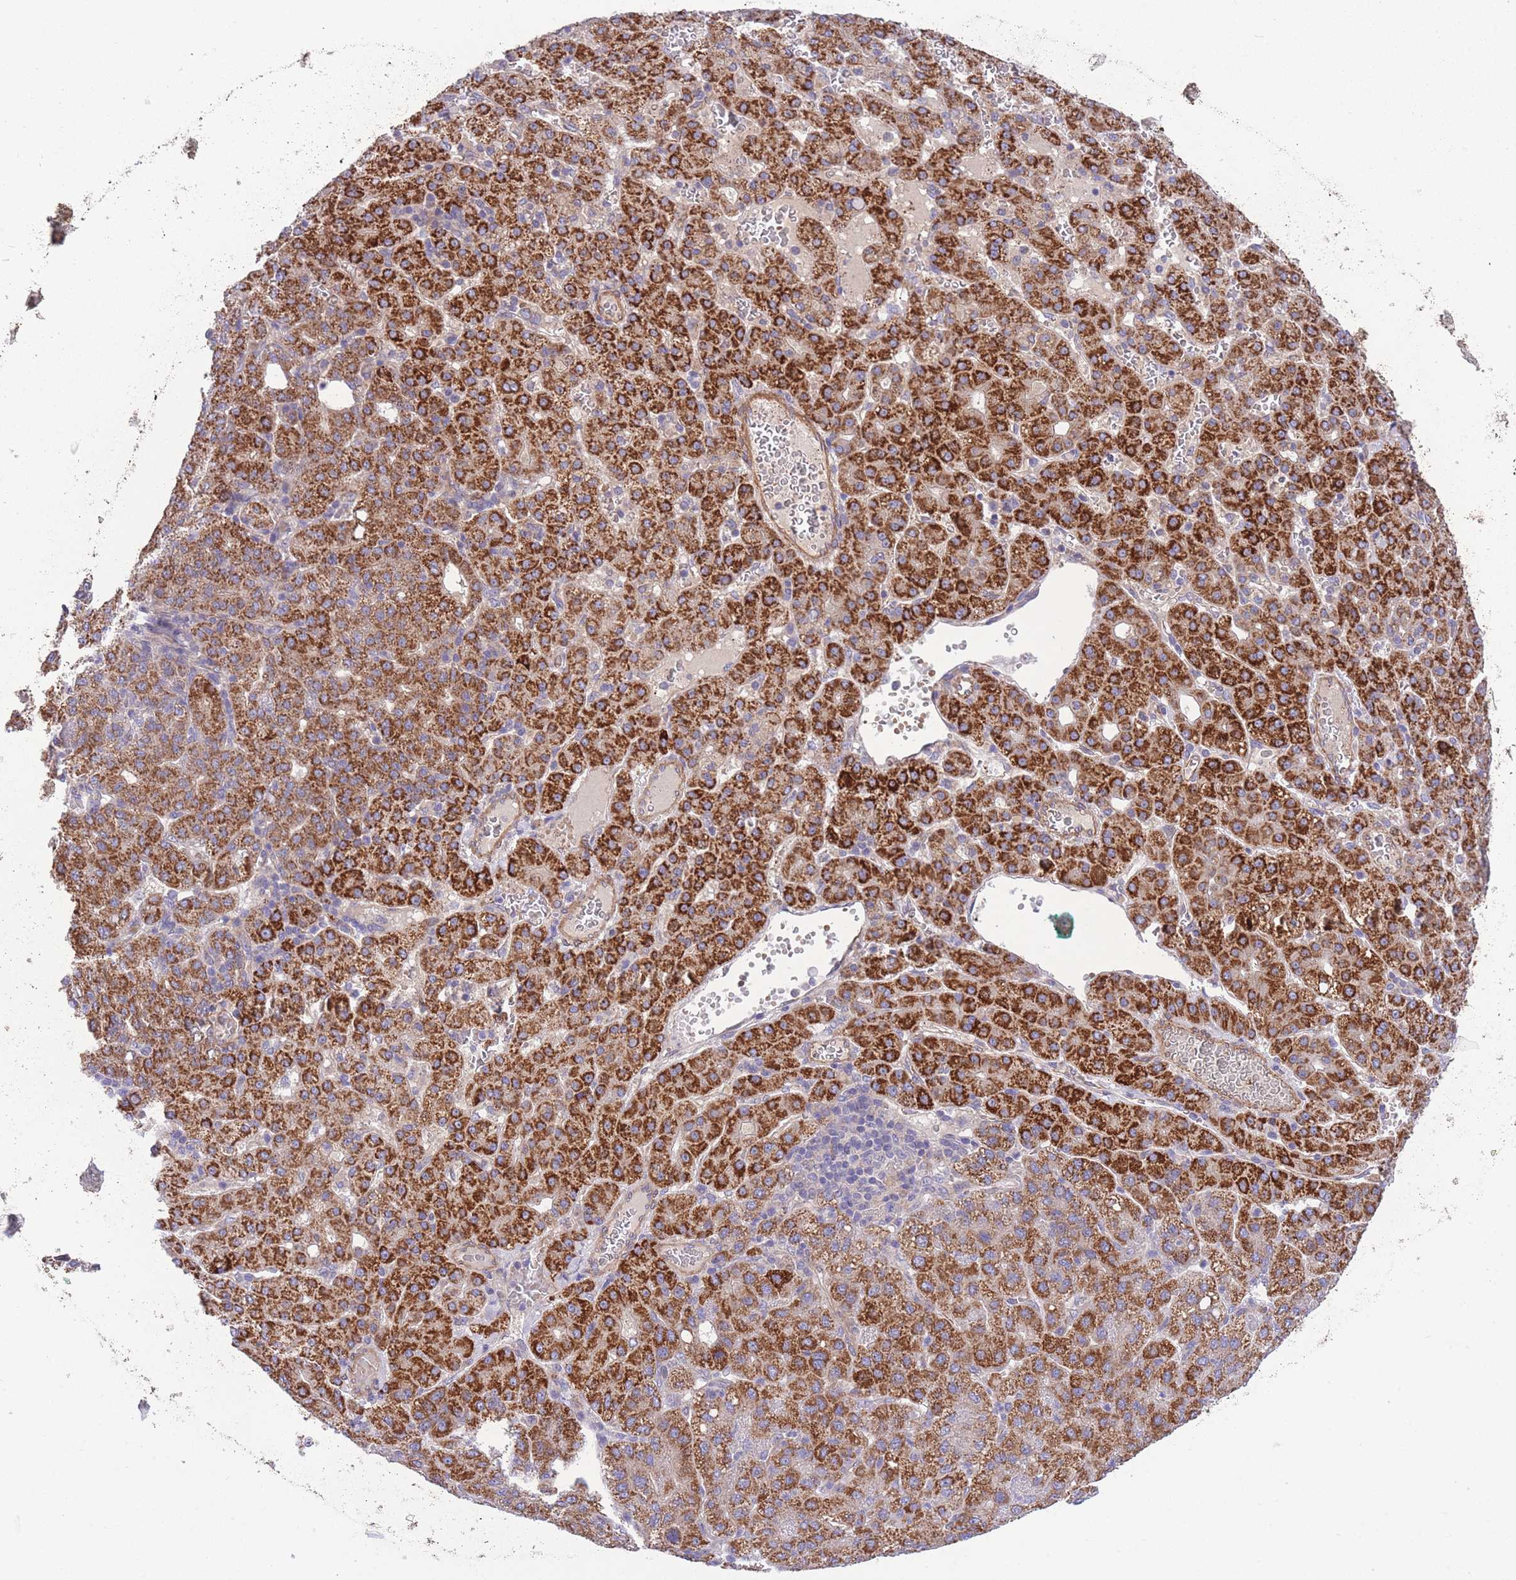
{"staining": {"intensity": "strong", "quantity": ">75%", "location": "cytoplasmic/membranous"}, "tissue": "liver cancer", "cell_type": "Tumor cells", "image_type": "cancer", "snomed": [{"axis": "morphology", "description": "Carcinoma, Hepatocellular, NOS"}, {"axis": "topography", "description": "Liver"}], "caption": "IHC histopathology image of liver cancer stained for a protein (brown), which exhibits high levels of strong cytoplasmic/membranous staining in about >75% of tumor cells.", "gene": "CHAC1", "patient": {"sex": "male", "age": 65}}